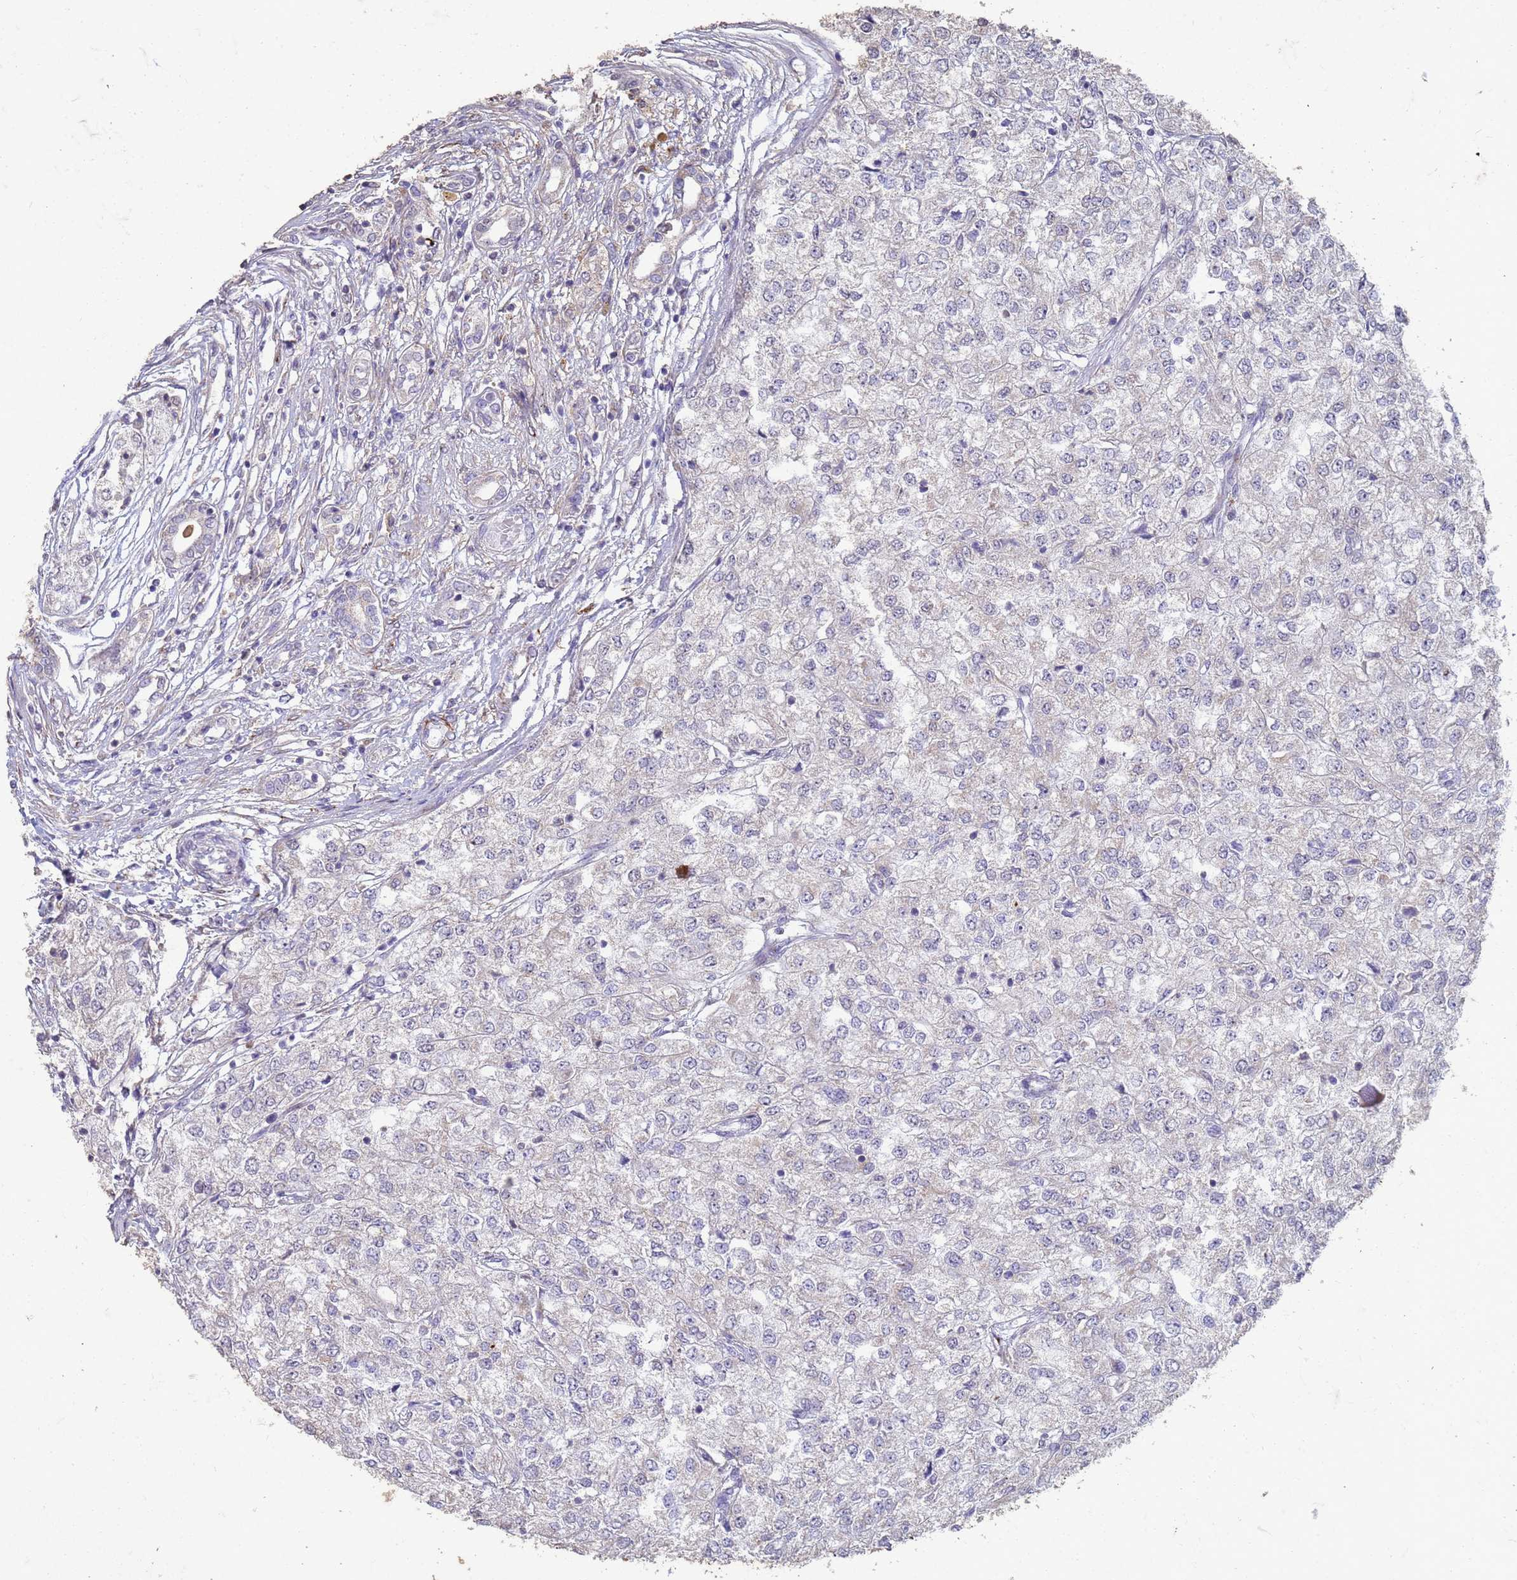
{"staining": {"intensity": "negative", "quantity": "none", "location": "none"}, "tissue": "renal cancer", "cell_type": "Tumor cells", "image_type": "cancer", "snomed": [{"axis": "morphology", "description": "Adenocarcinoma, NOS"}, {"axis": "topography", "description": "Kidney"}], "caption": "DAB (3,3'-diaminobenzidine) immunohistochemical staining of adenocarcinoma (renal) displays no significant staining in tumor cells. (Stains: DAB IHC with hematoxylin counter stain, Microscopy: brightfield microscopy at high magnification).", "gene": "SLC25A15", "patient": {"sex": "female", "age": 54}}